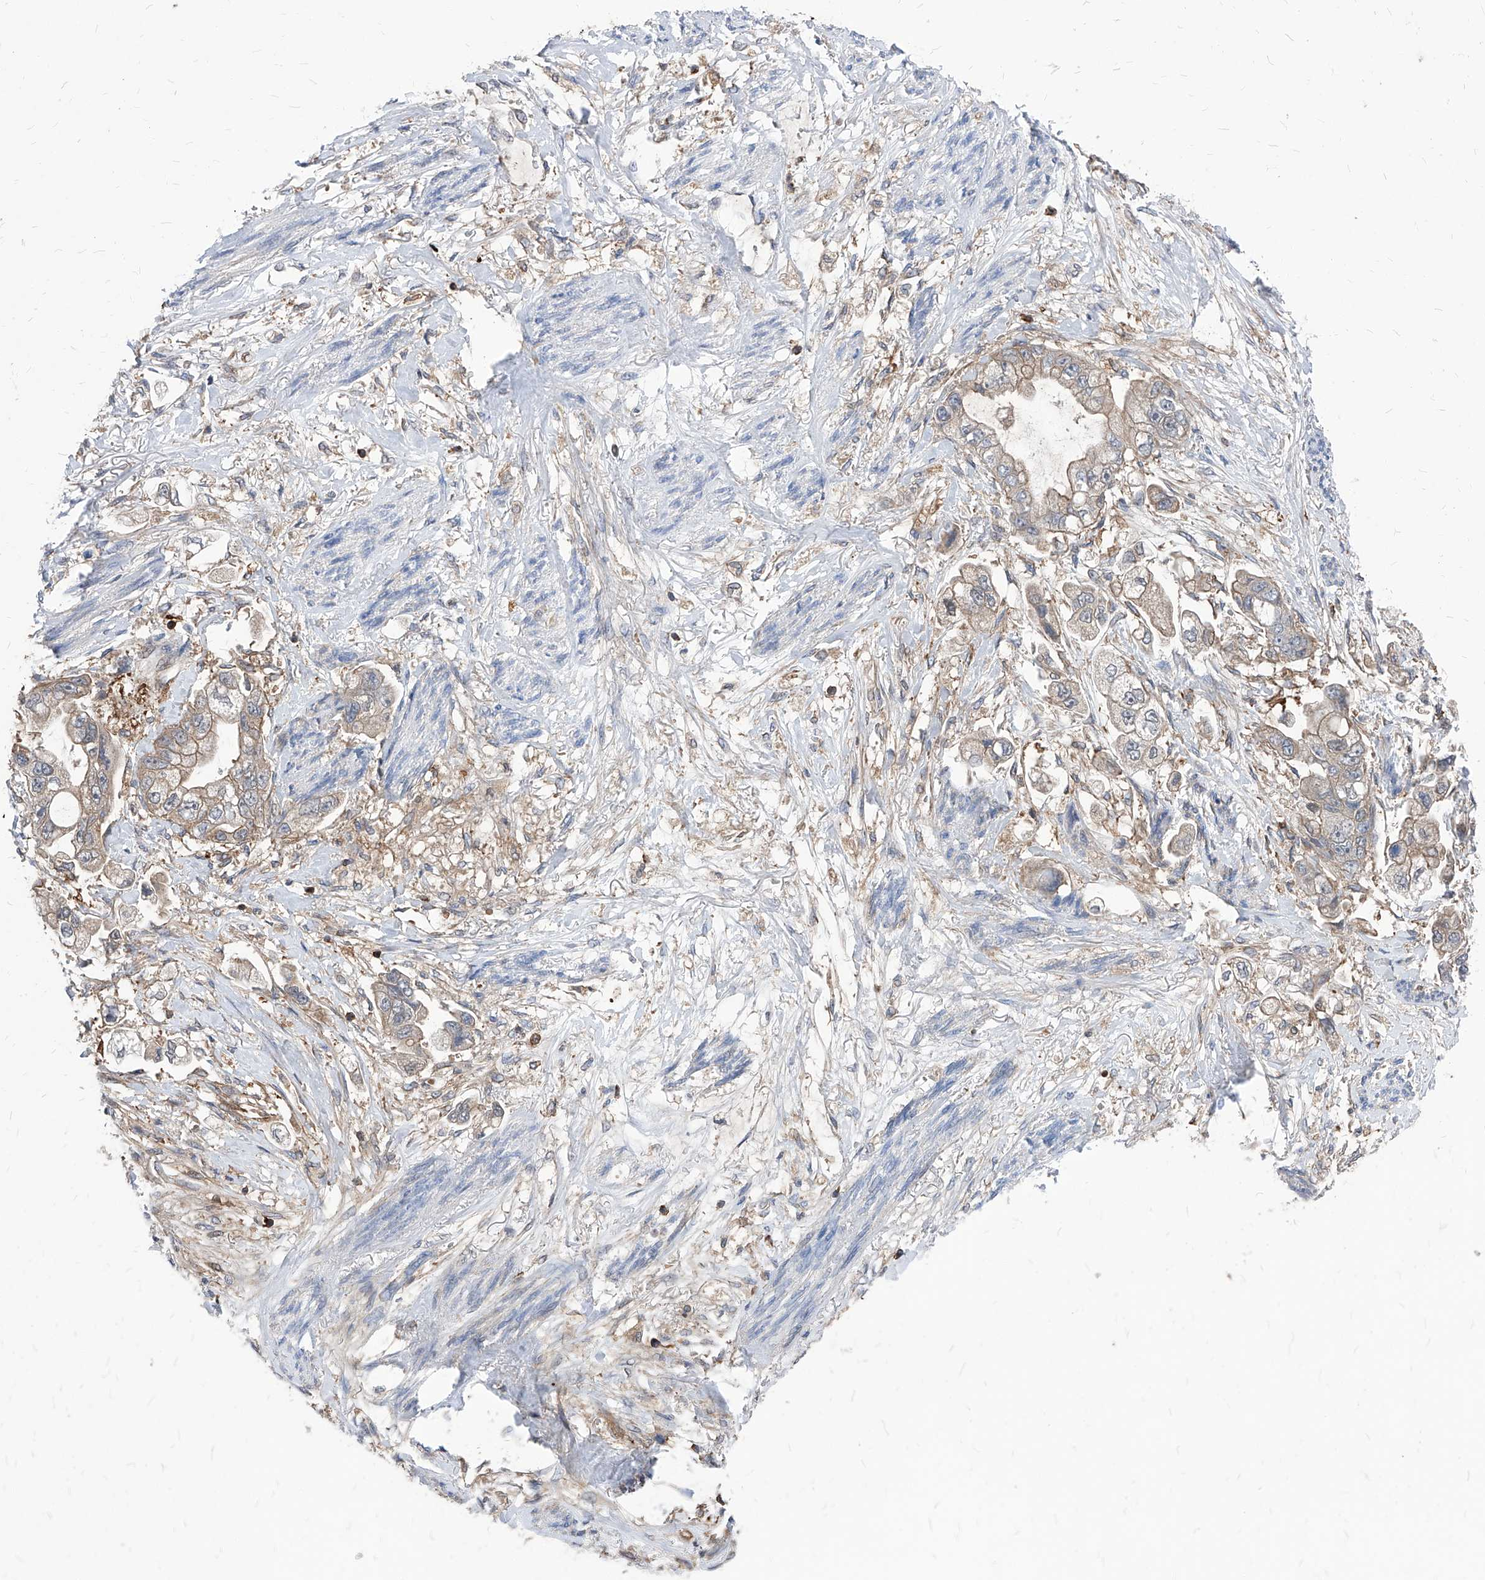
{"staining": {"intensity": "weak", "quantity": "<25%", "location": "cytoplasmic/membranous"}, "tissue": "stomach cancer", "cell_type": "Tumor cells", "image_type": "cancer", "snomed": [{"axis": "morphology", "description": "Adenocarcinoma, NOS"}, {"axis": "topography", "description": "Stomach"}], "caption": "Tumor cells show no significant protein positivity in stomach cancer.", "gene": "ABRACL", "patient": {"sex": "male", "age": 62}}